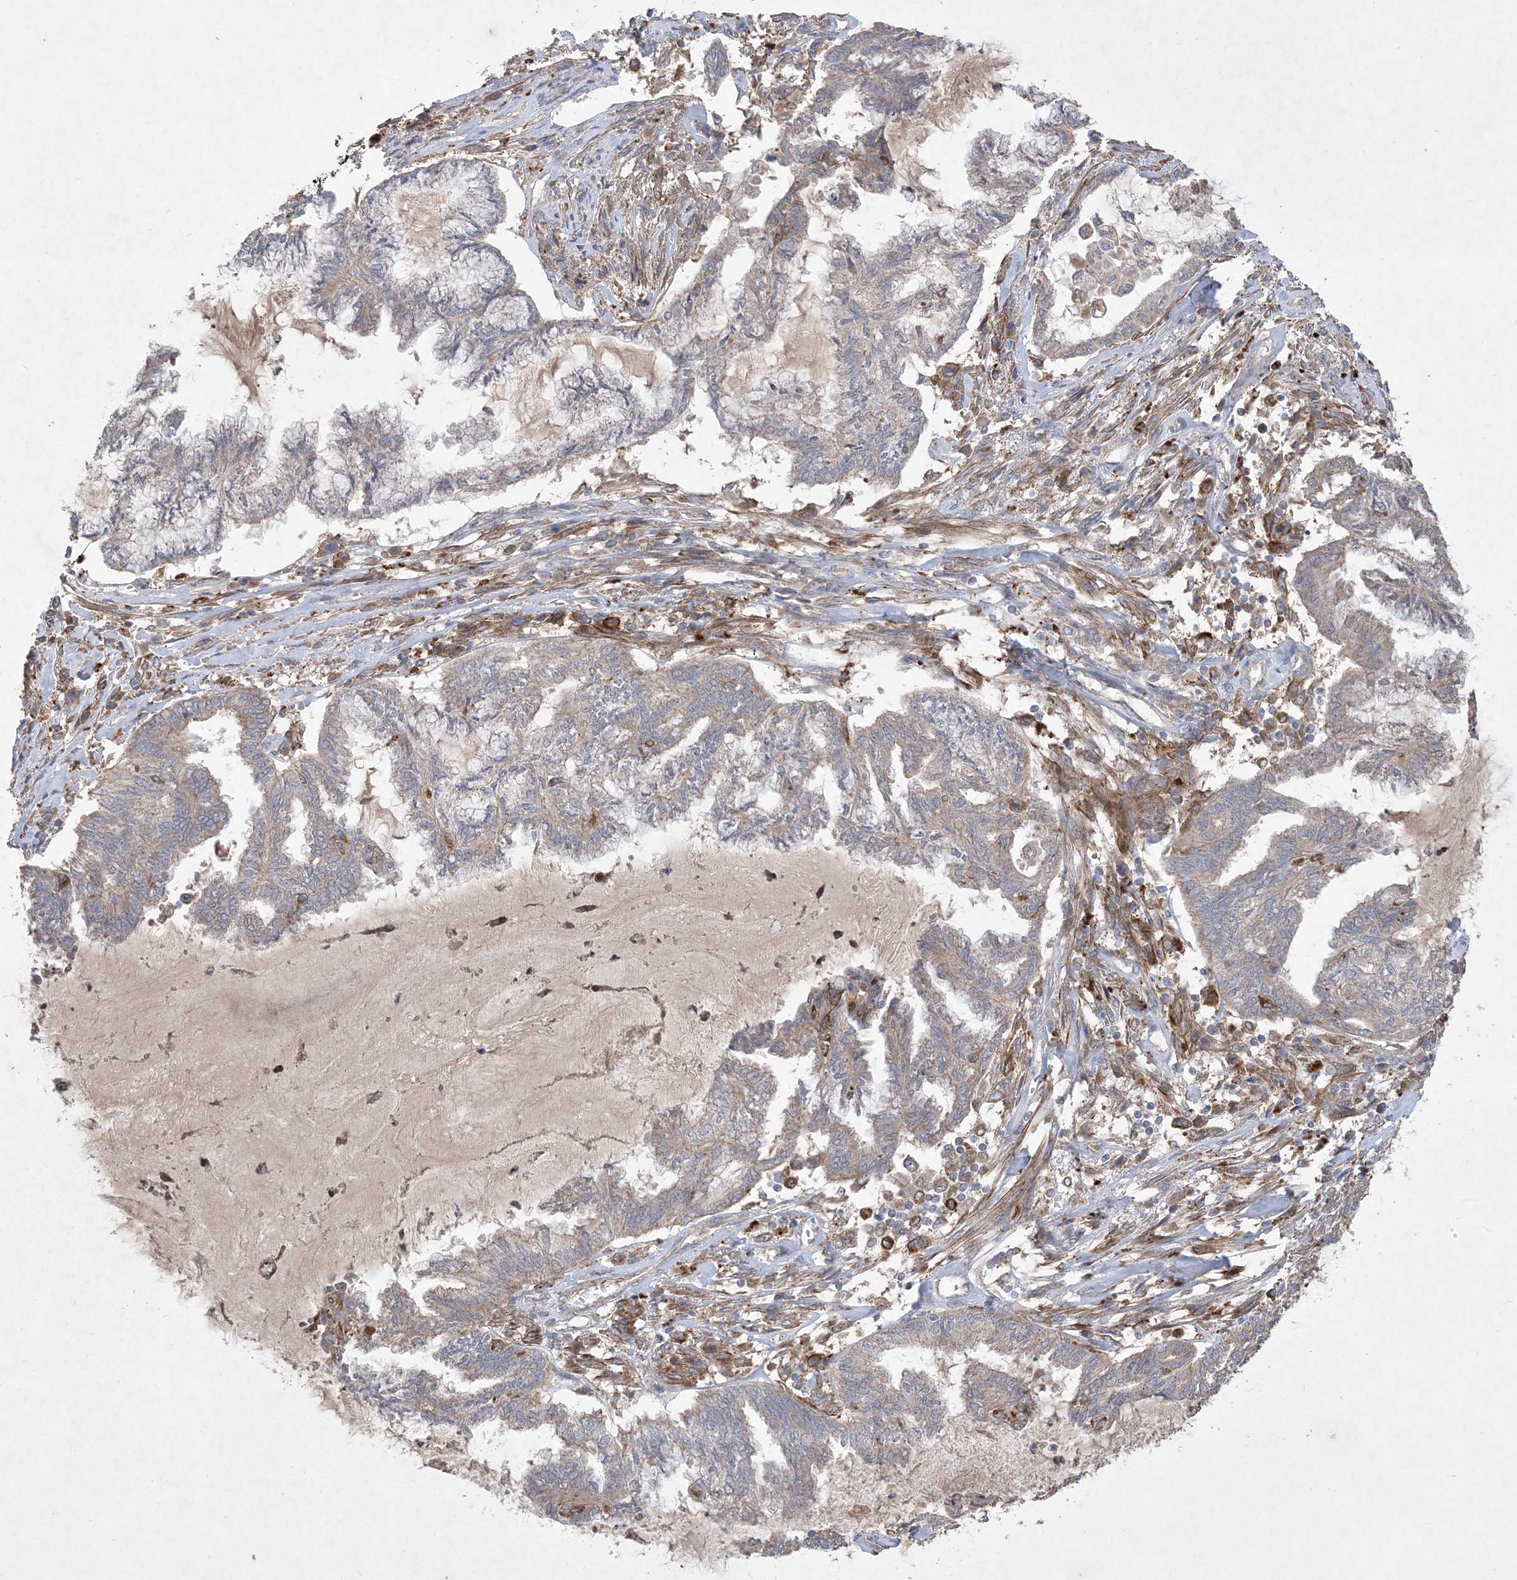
{"staining": {"intensity": "weak", "quantity": "25%-75%", "location": "cytoplasmic/membranous"}, "tissue": "endometrial cancer", "cell_type": "Tumor cells", "image_type": "cancer", "snomed": [{"axis": "morphology", "description": "Adenocarcinoma, NOS"}, {"axis": "topography", "description": "Endometrium"}], "caption": "Protein staining demonstrates weak cytoplasmic/membranous positivity in about 25%-75% of tumor cells in adenocarcinoma (endometrial). The staining is performed using DAB brown chromogen to label protein expression. The nuclei are counter-stained blue using hematoxylin.", "gene": "MASP2", "patient": {"sex": "female", "age": 86}}